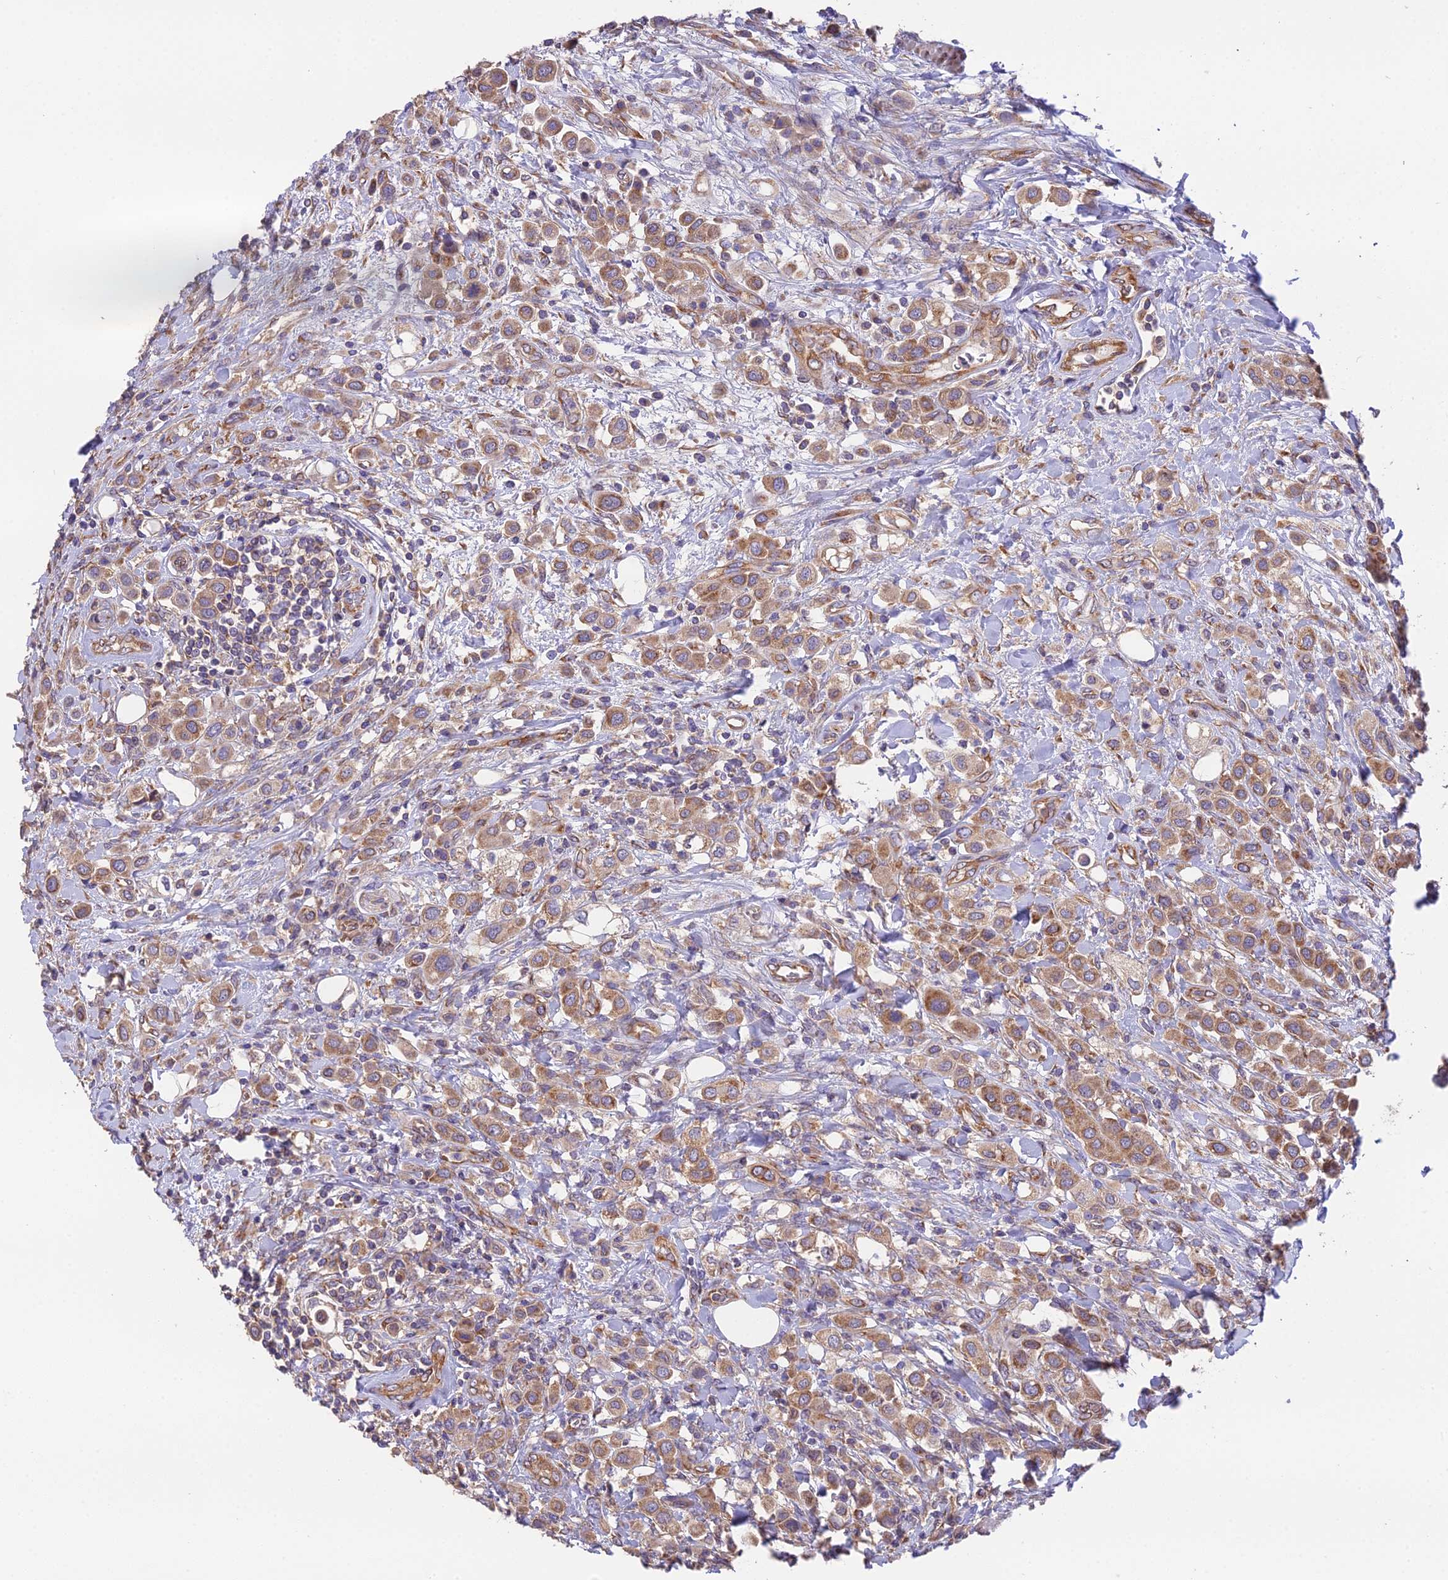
{"staining": {"intensity": "moderate", "quantity": ">75%", "location": "cytoplasmic/membranous"}, "tissue": "urothelial cancer", "cell_type": "Tumor cells", "image_type": "cancer", "snomed": [{"axis": "morphology", "description": "Urothelial carcinoma, High grade"}, {"axis": "topography", "description": "Urinary bladder"}], "caption": "Human urothelial carcinoma (high-grade) stained for a protein (brown) displays moderate cytoplasmic/membranous positive expression in about >75% of tumor cells.", "gene": "BLOC1S4", "patient": {"sex": "male", "age": 50}}